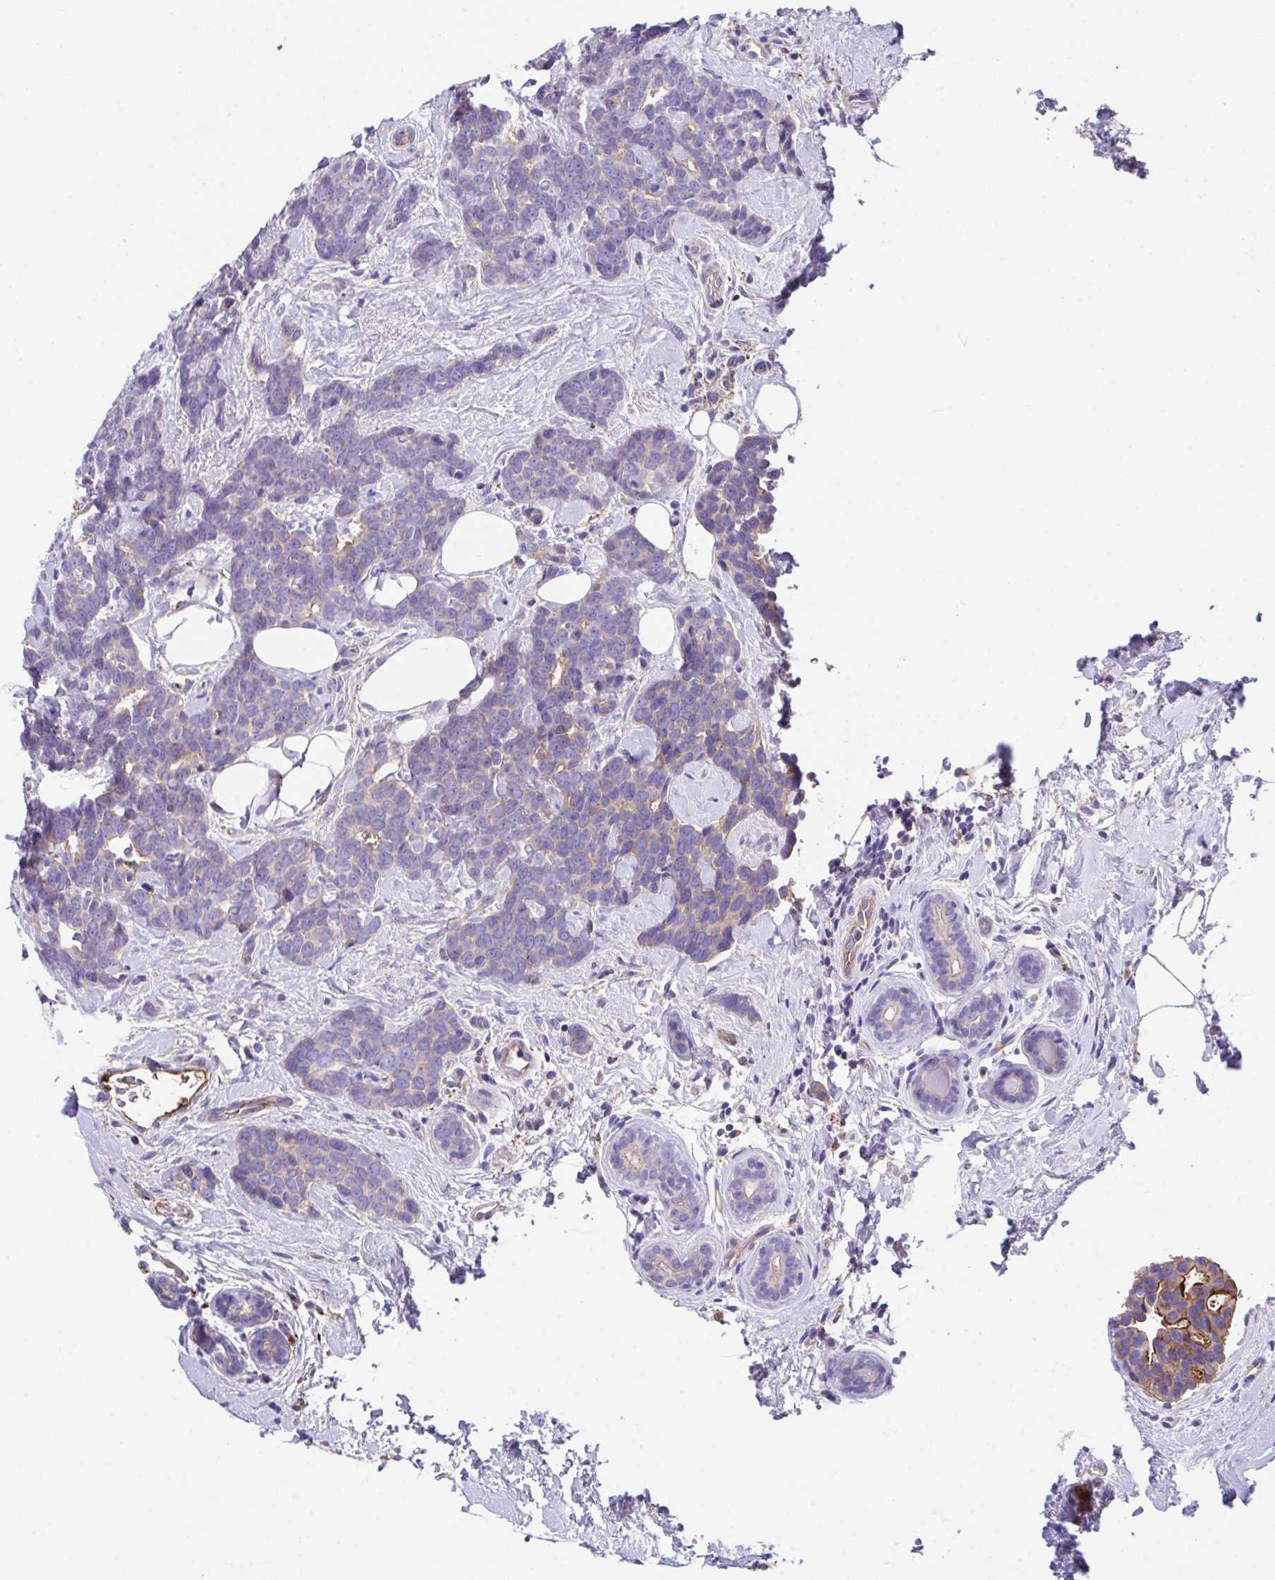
{"staining": {"intensity": "weak", "quantity": "25%-75%", "location": "cytoplasmic/membranous"}, "tissue": "breast cancer", "cell_type": "Tumor cells", "image_type": "cancer", "snomed": [{"axis": "morphology", "description": "Duct carcinoma"}, {"axis": "topography", "description": "Breast"}], "caption": "The photomicrograph demonstrates staining of invasive ductal carcinoma (breast), revealing weak cytoplasmic/membranous protein staining (brown color) within tumor cells.", "gene": "ZNF813", "patient": {"sex": "female", "age": 71}}